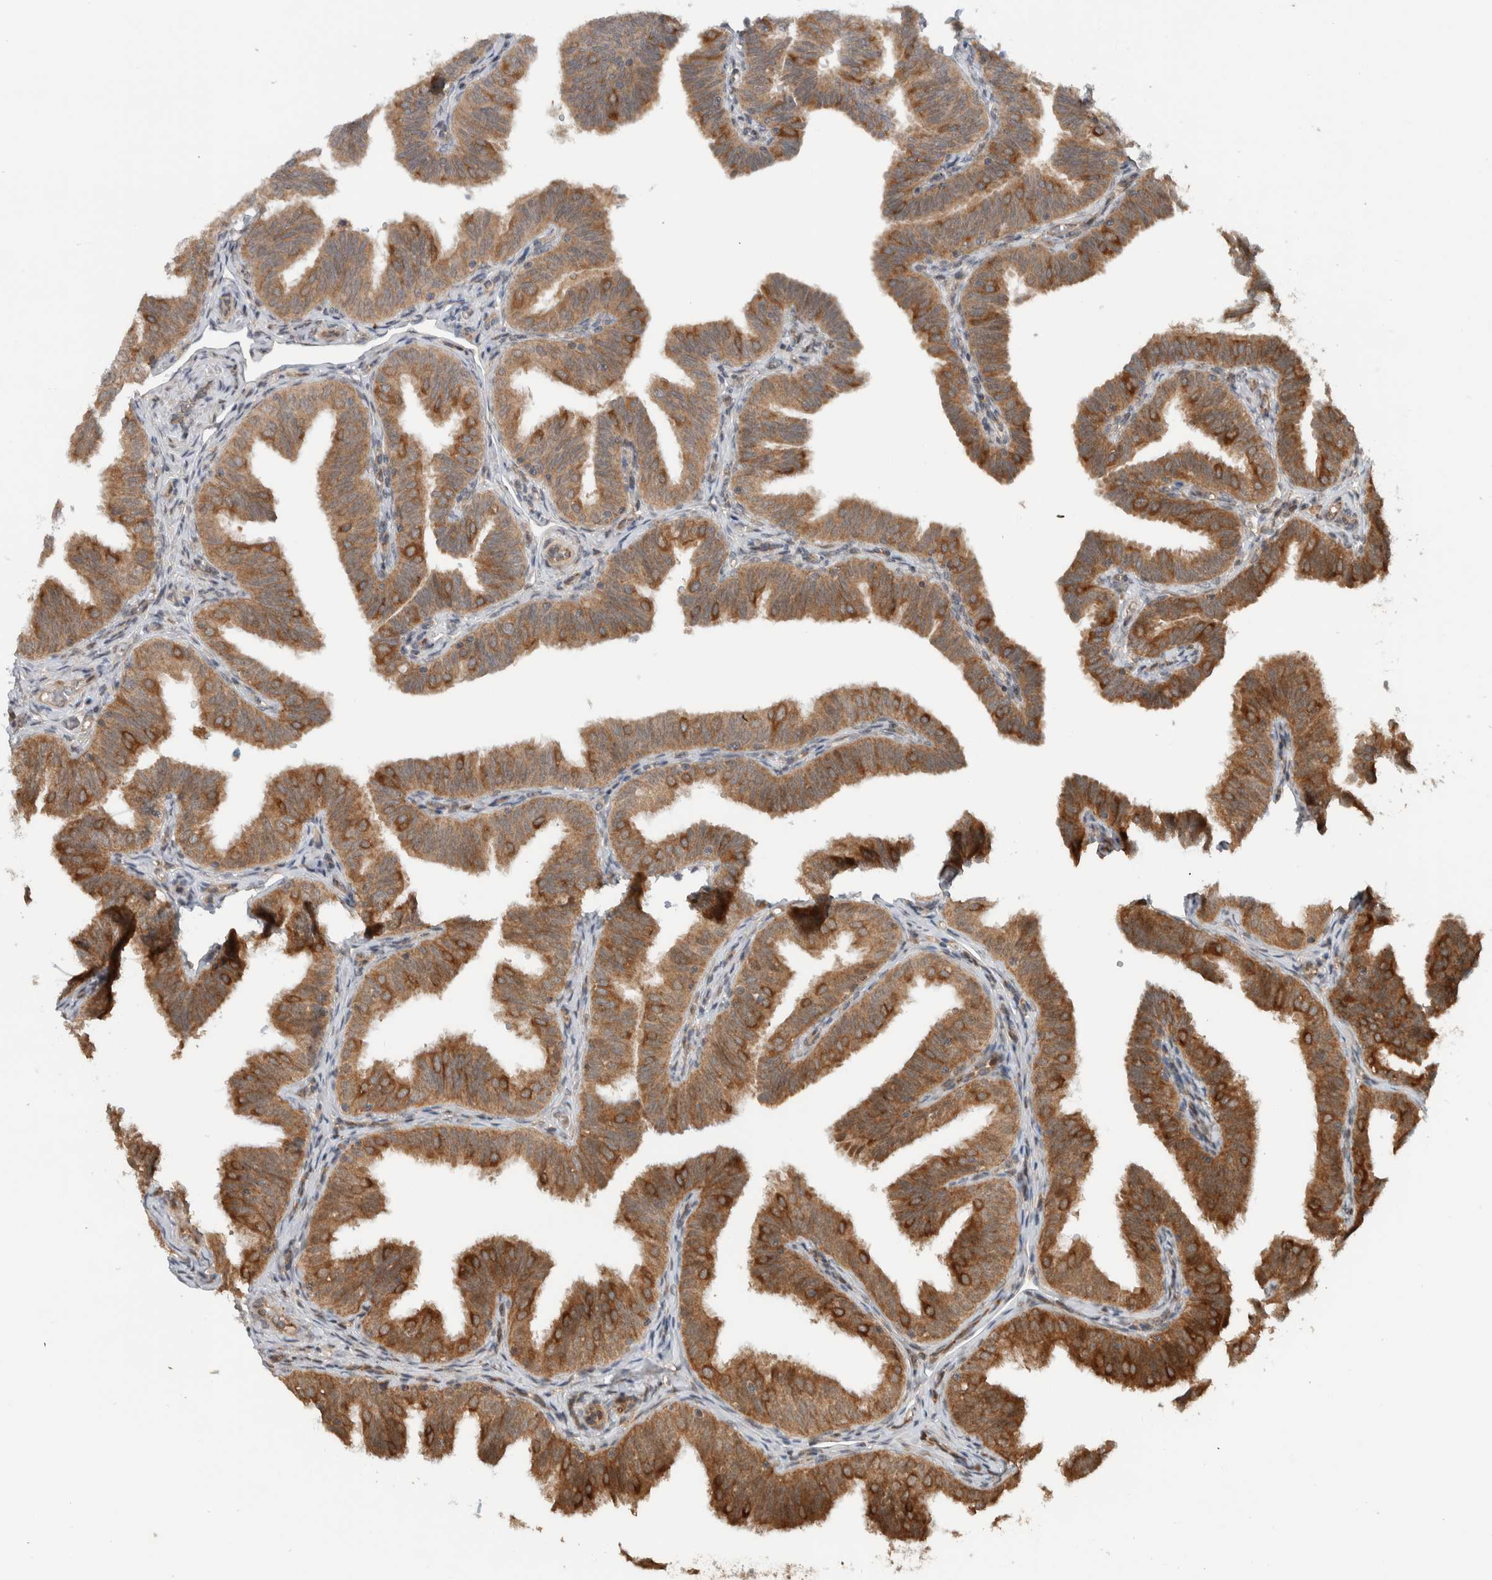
{"staining": {"intensity": "moderate", "quantity": ">75%", "location": "cytoplasmic/membranous"}, "tissue": "fallopian tube", "cell_type": "Glandular cells", "image_type": "normal", "snomed": [{"axis": "morphology", "description": "Normal tissue, NOS"}, {"axis": "topography", "description": "Fallopian tube"}], "caption": "A high-resolution histopathology image shows IHC staining of normal fallopian tube, which displays moderate cytoplasmic/membranous positivity in approximately >75% of glandular cells. Immunohistochemistry stains the protein of interest in brown and the nuclei are stained blue.", "gene": "KLHL6", "patient": {"sex": "female", "age": 35}}